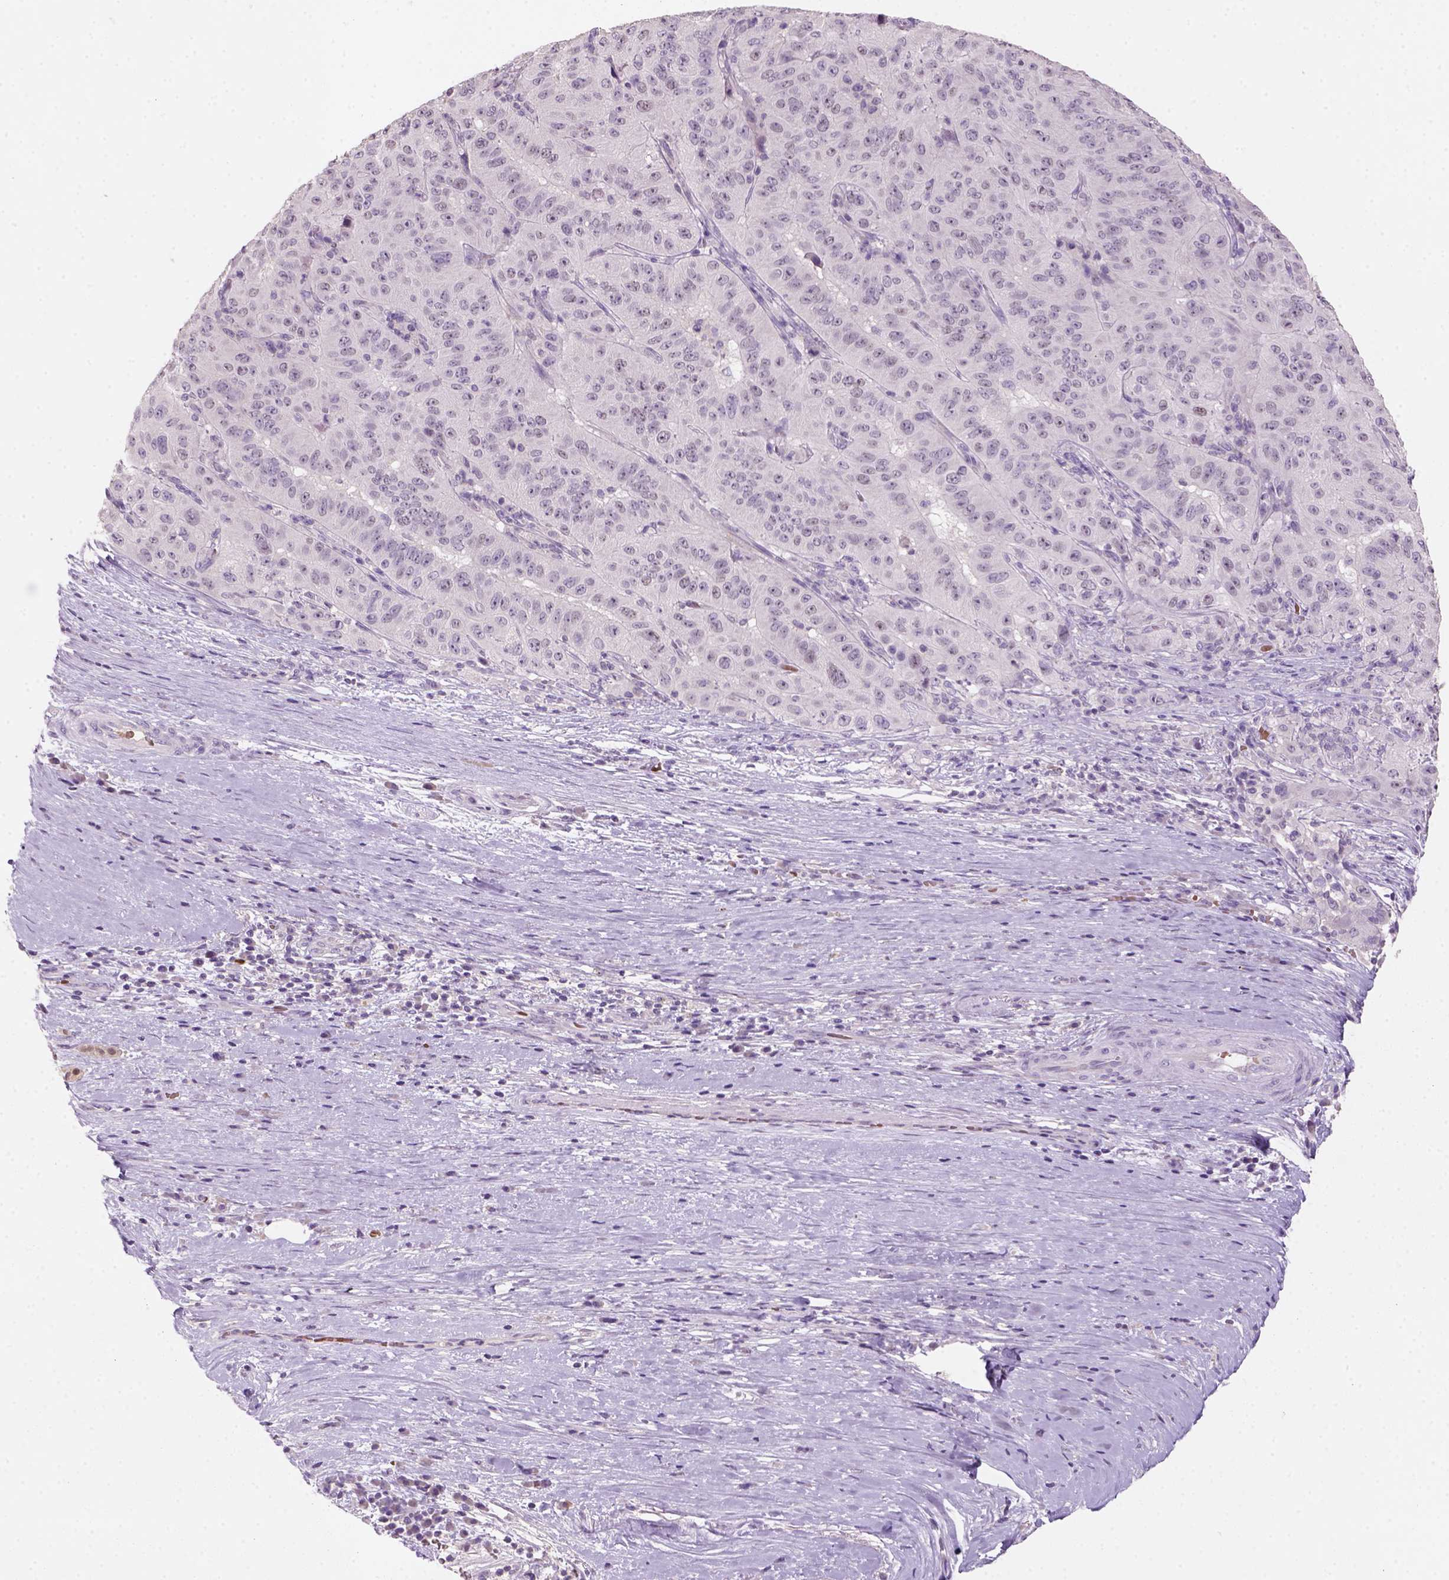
{"staining": {"intensity": "negative", "quantity": "none", "location": "none"}, "tissue": "pancreatic cancer", "cell_type": "Tumor cells", "image_type": "cancer", "snomed": [{"axis": "morphology", "description": "Adenocarcinoma, NOS"}, {"axis": "topography", "description": "Pancreas"}], "caption": "Pancreatic cancer was stained to show a protein in brown. There is no significant expression in tumor cells.", "gene": "ZMAT4", "patient": {"sex": "male", "age": 63}}